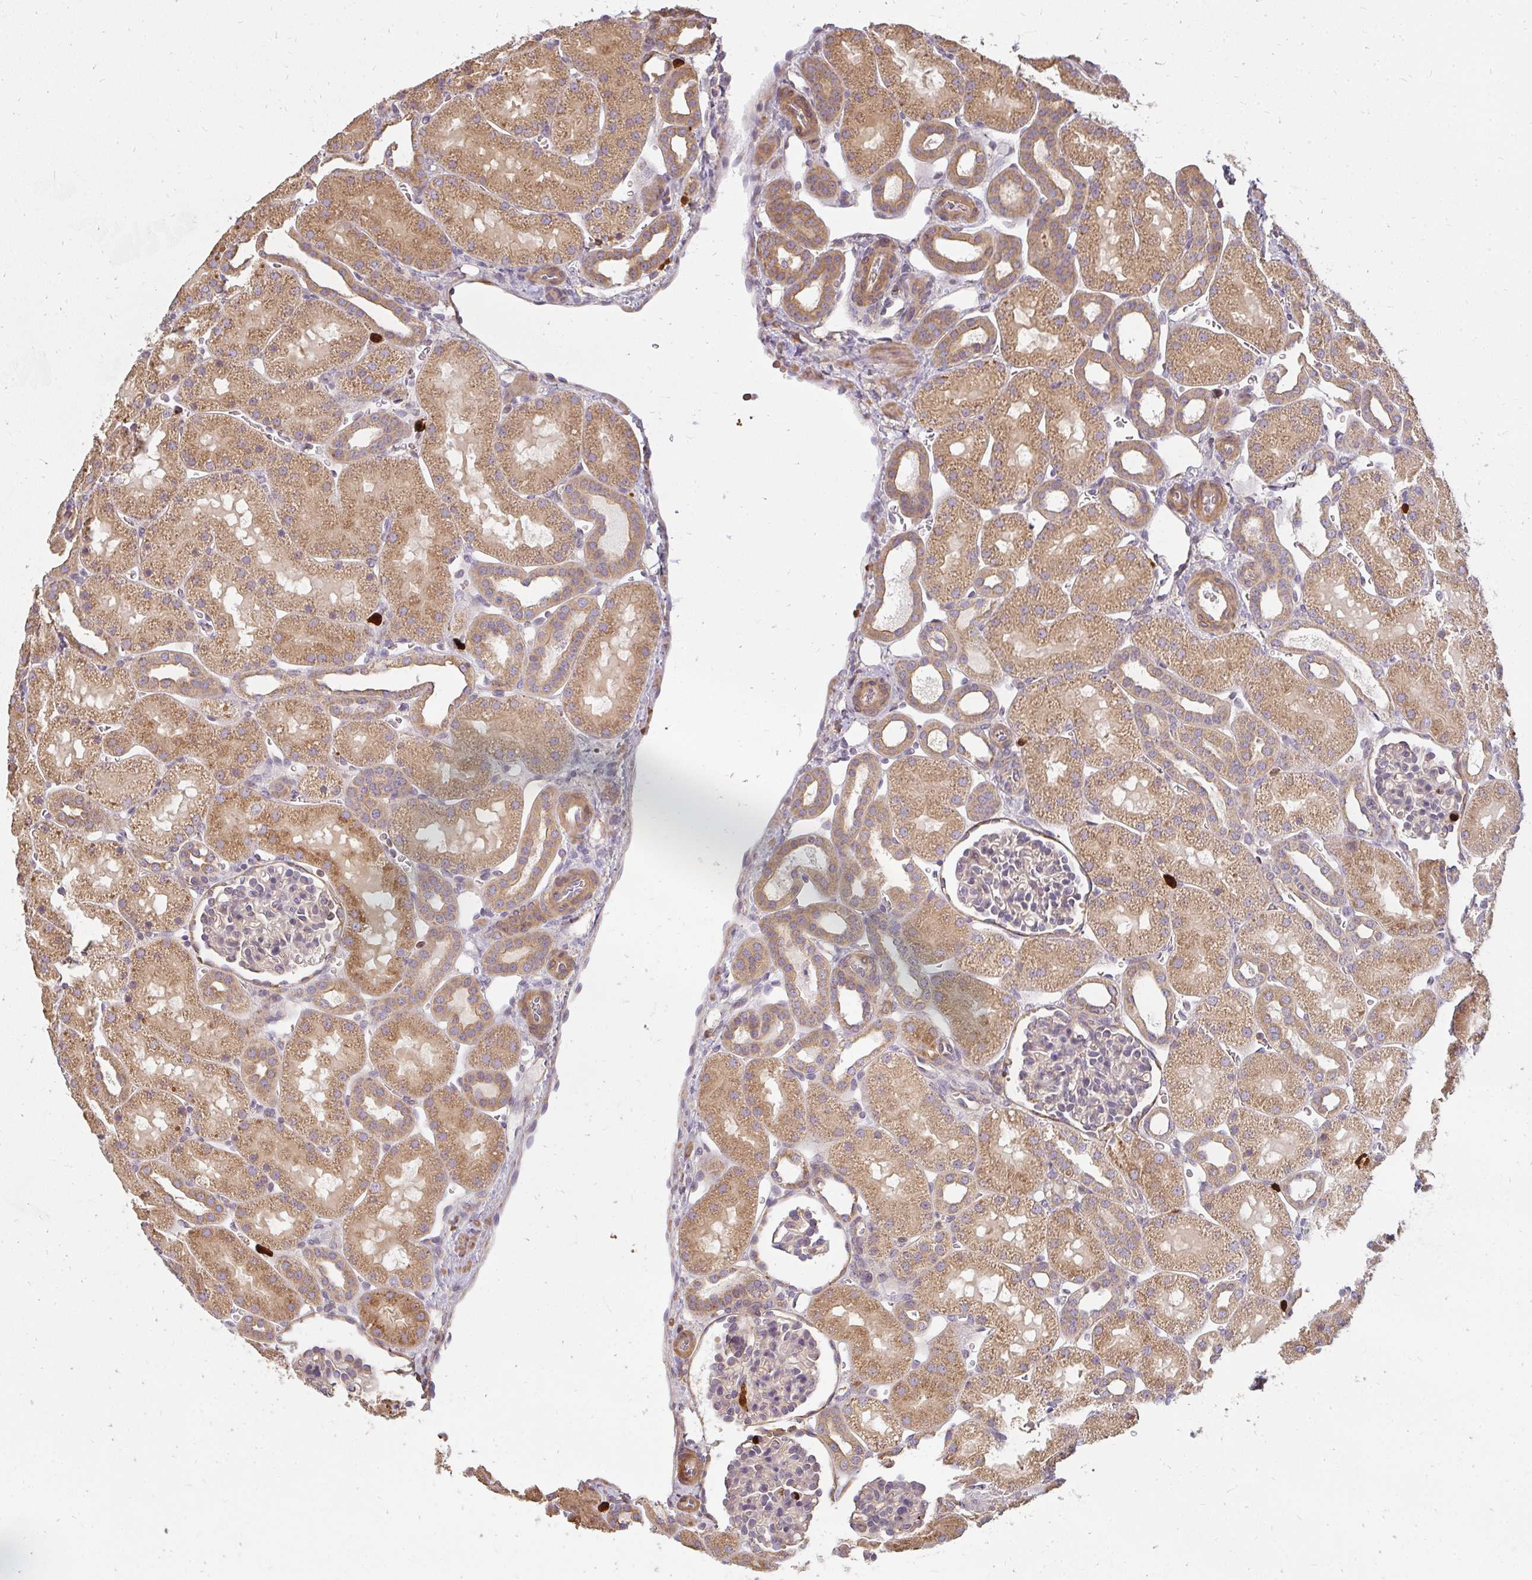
{"staining": {"intensity": "moderate", "quantity": "<25%", "location": "cytoplasmic/membranous"}, "tissue": "kidney", "cell_type": "Cells in glomeruli", "image_type": "normal", "snomed": [{"axis": "morphology", "description": "Normal tissue, NOS"}, {"axis": "topography", "description": "Kidney"}], "caption": "Kidney stained for a protein reveals moderate cytoplasmic/membranous positivity in cells in glomeruli. The protein is shown in brown color, while the nuclei are stained blue.", "gene": "CNTRL", "patient": {"sex": "male", "age": 2}}